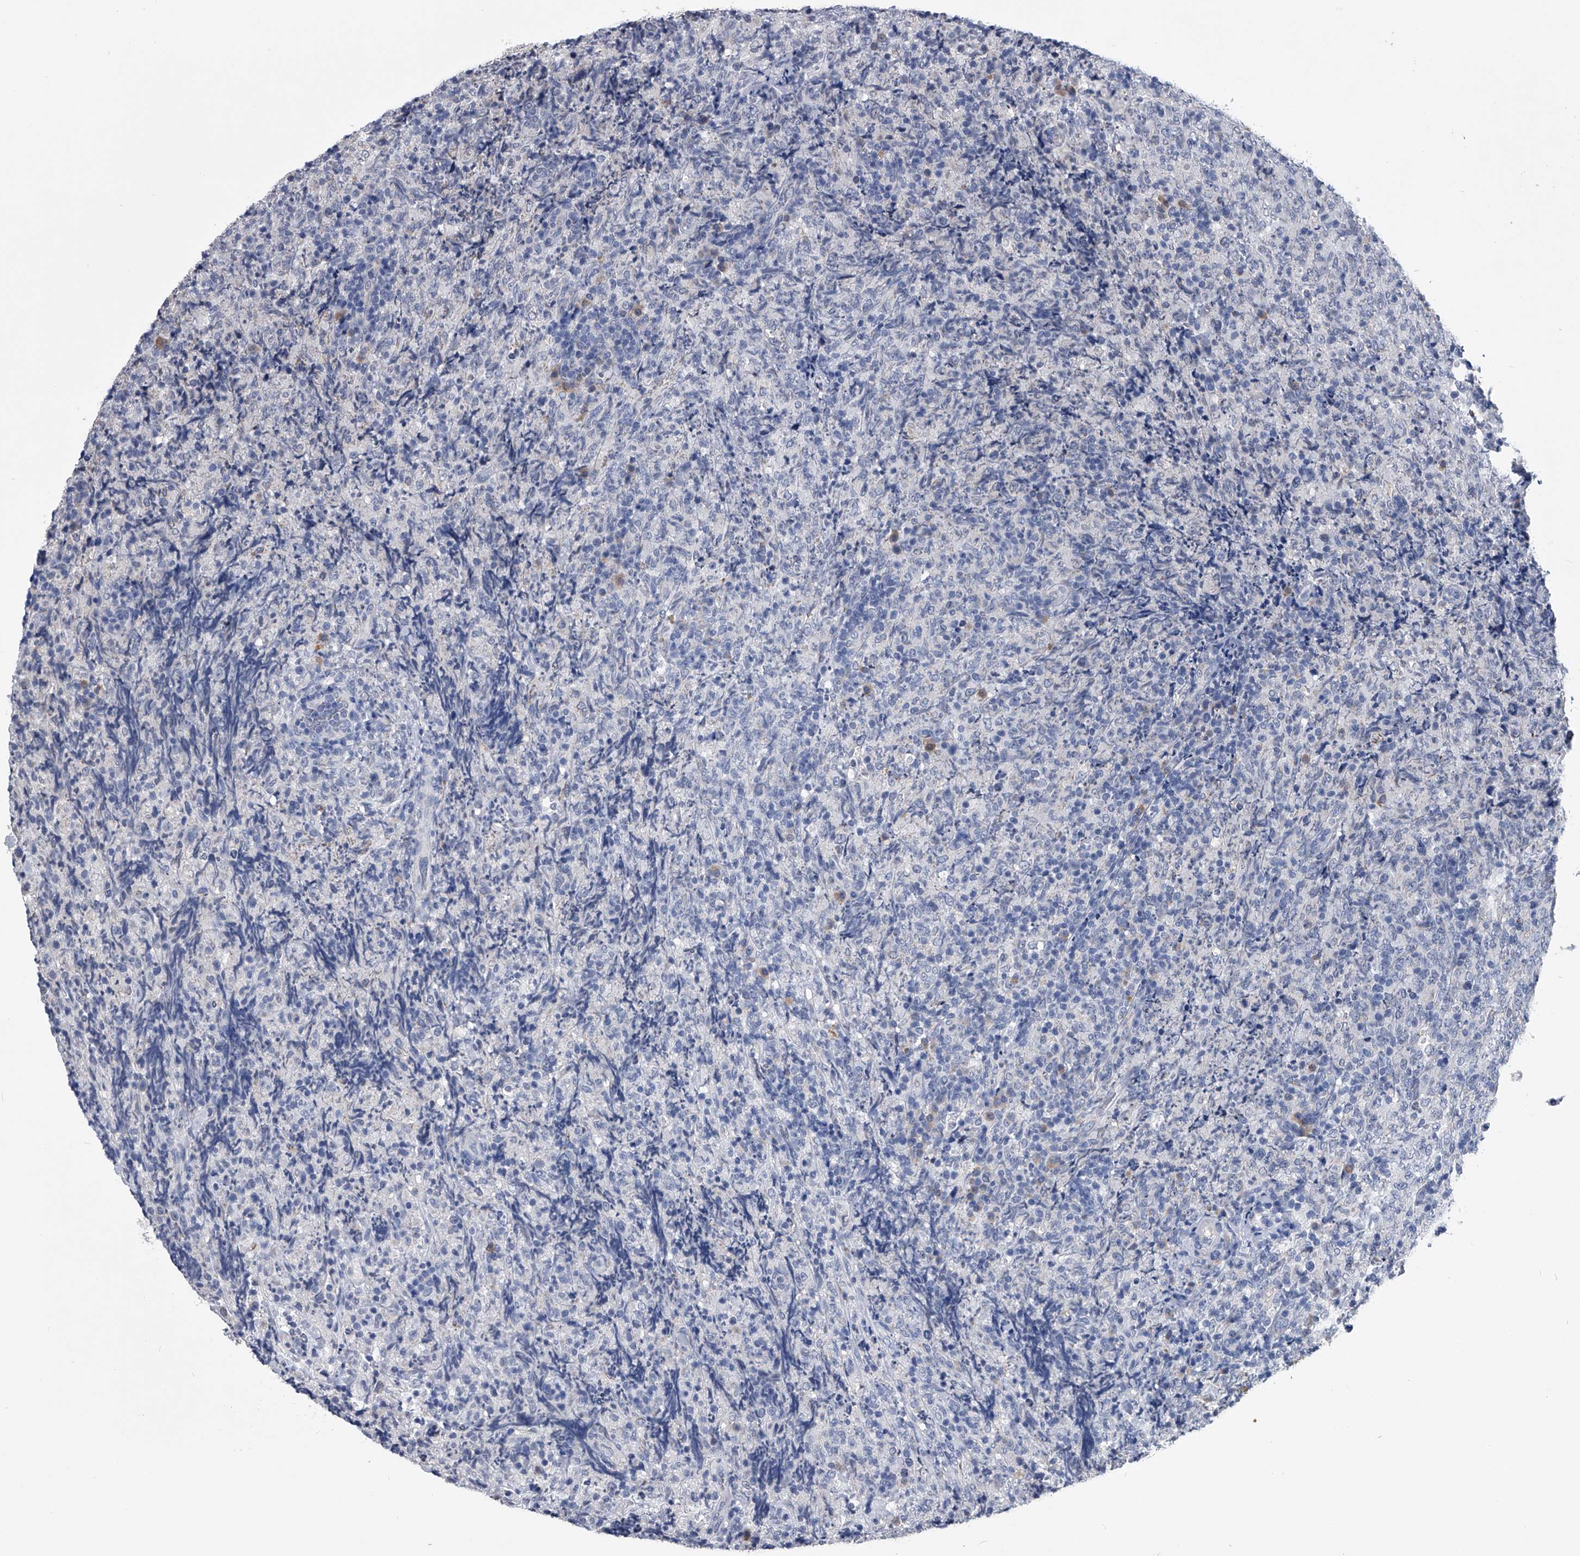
{"staining": {"intensity": "negative", "quantity": "none", "location": "none"}, "tissue": "lymphoma", "cell_type": "Tumor cells", "image_type": "cancer", "snomed": [{"axis": "morphology", "description": "Malignant lymphoma, non-Hodgkin's type, High grade"}, {"axis": "topography", "description": "Tonsil"}], "caption": "Immunohistochemical staining of human high-grade malignant lymphoma, non-Hodgkin's type displays no significant positivity in tumor cells. (Immunohistochemistry (ihc), brightfield microscopy, high magnification).", "gene": "OAT", "patient": {"sex": "female", "age": 36}}